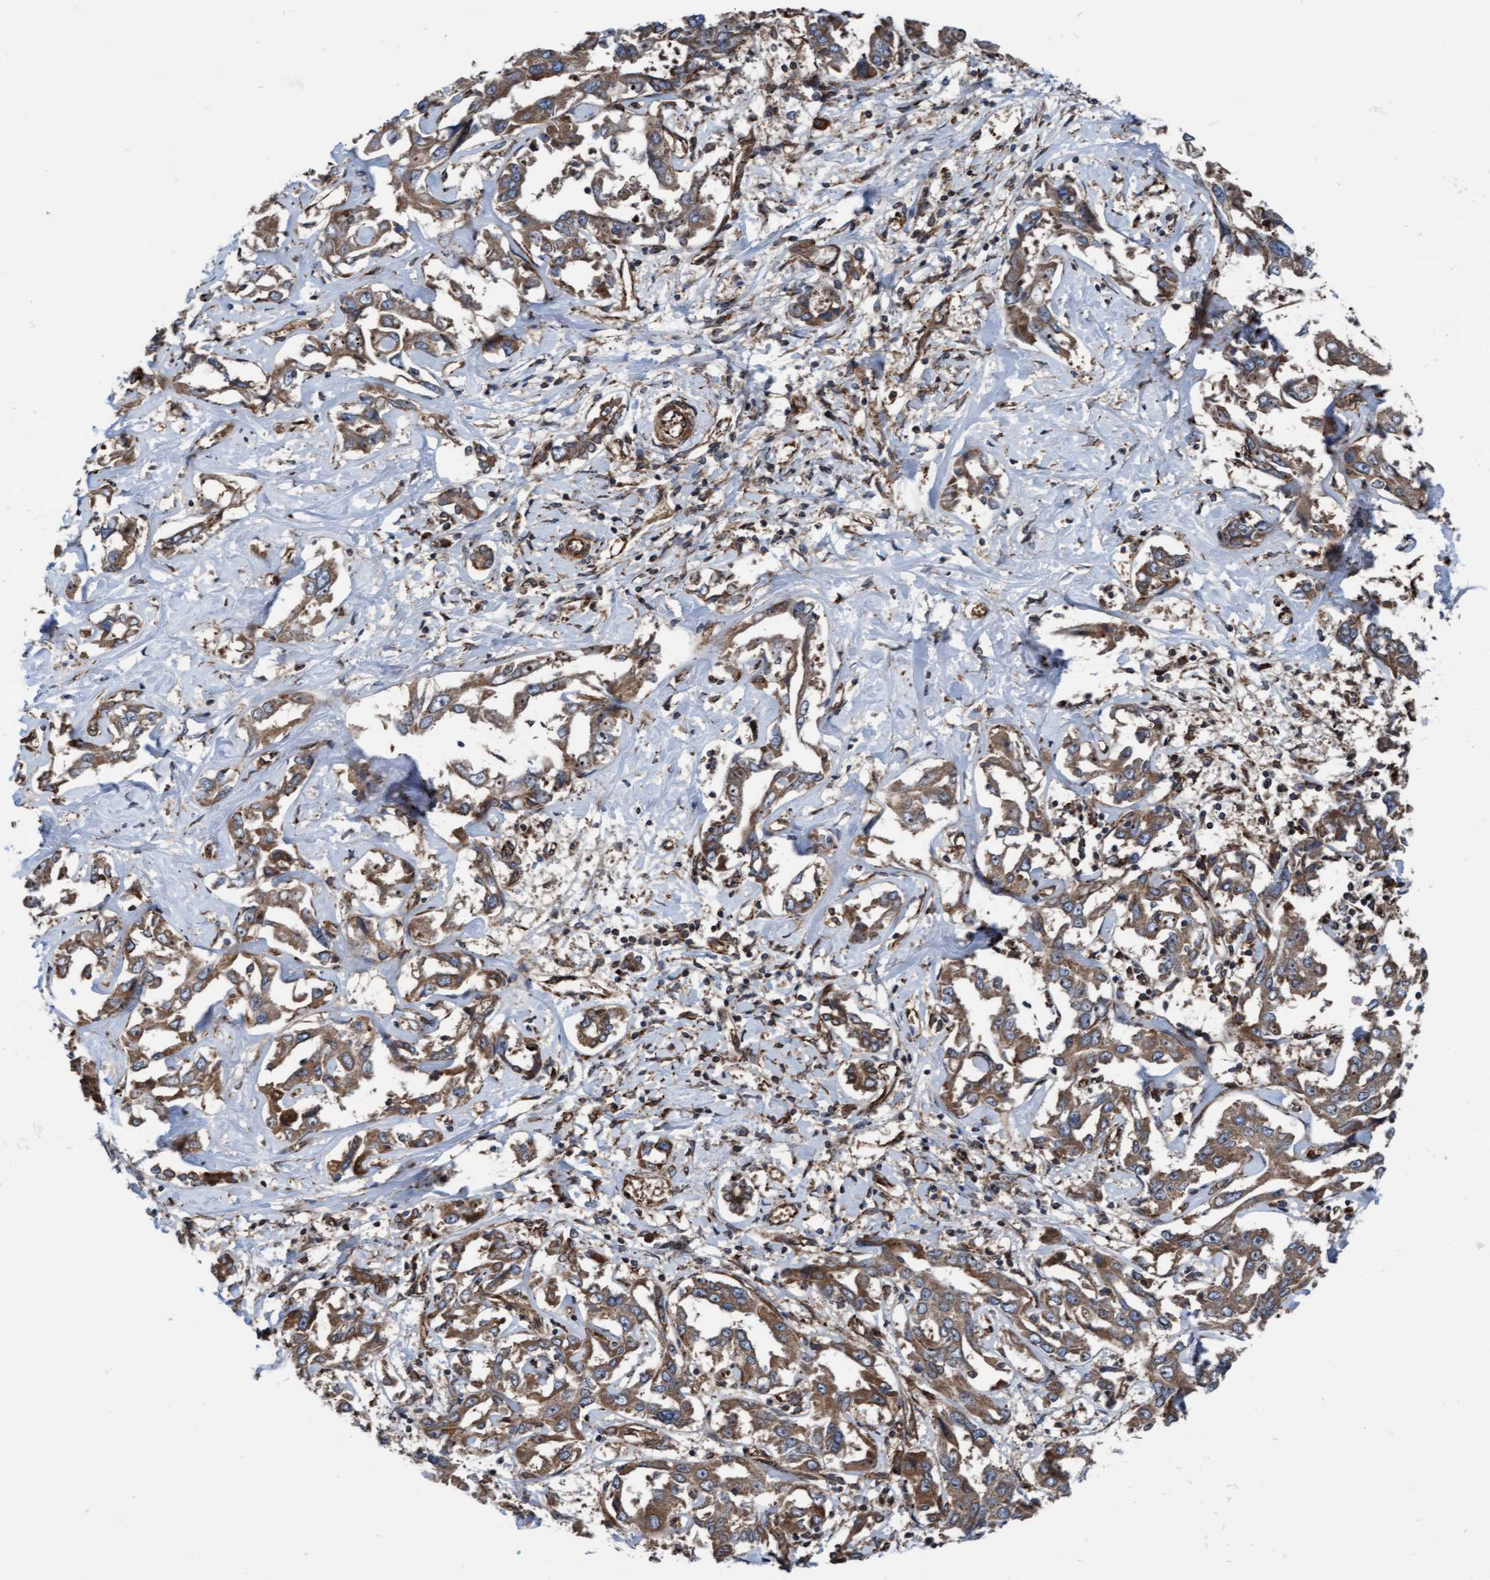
{"staining": {"intensity": "moderate", "quantity": ">75%", "location": "cytoplasmic/membranous"}, "tissue": "liver cancer", "cell_type": "Tumor cells", "image_type": "cancer", "snomed": [{"axis": "morphology", "description": "Cholangiocarcinoma"}, {"axis": "topography", "description": "Liver"}], "caption": "Immunohistochemical staining of liver cancer (cholangiocarcinoma) displays medium levels of moderate cytoplasmic/membranous protein expression in approximately >75% of tumor cells. (Brightfield microscopy of DAB IHC at high magnification).", "gene": "RAP1GAP2", "patient": {"sex": "male", "age": 59}}